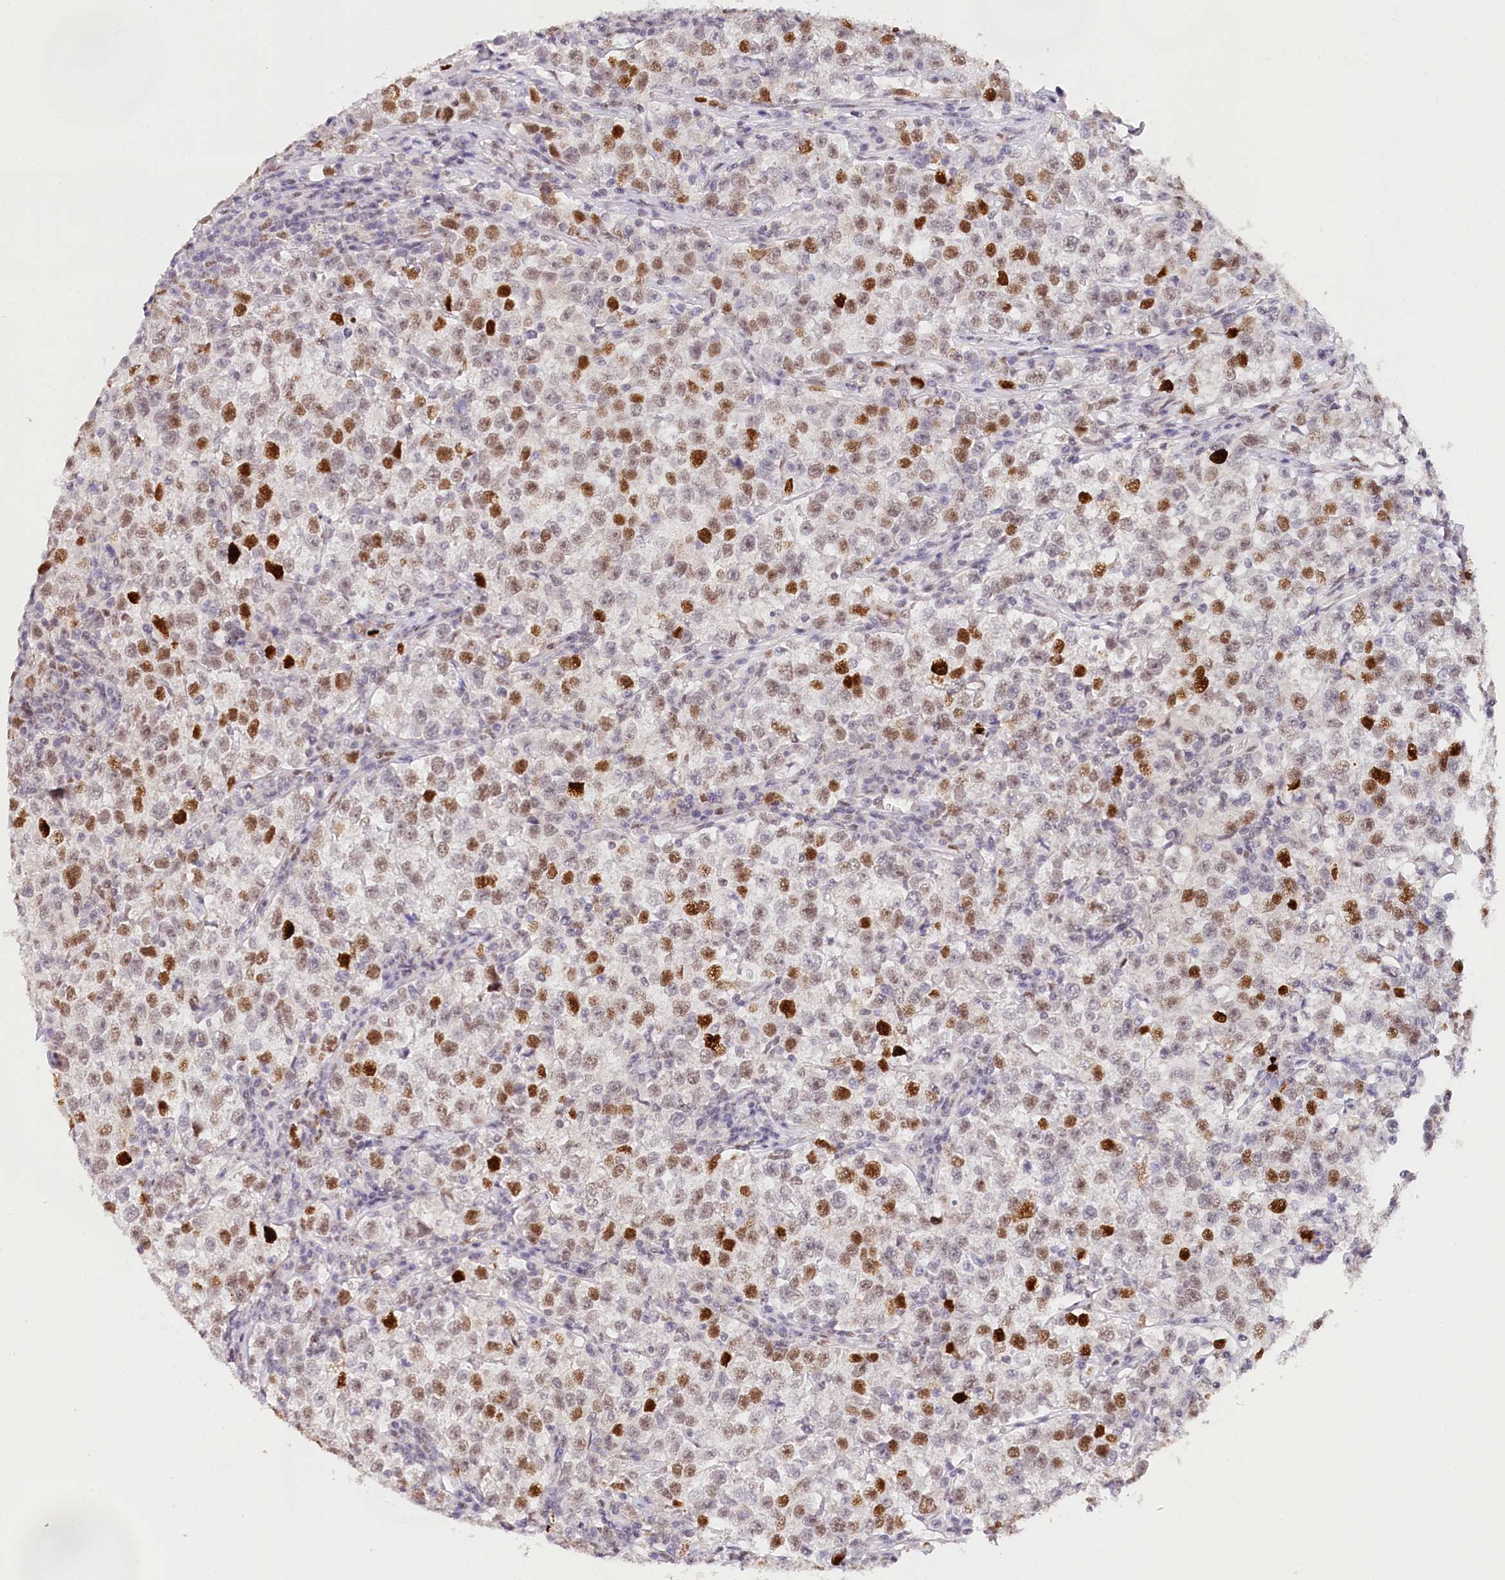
{"staining": {"intensity": "strong", "quantity": "25%-75%", "location": "nuclear"}, "tissue": "testis cancer", "cell_type": "Tumor cells", "image_type": "cancer", "snomed": [{"axis": "morphology", "description": "Normal tissue, NOS"}, {"axis": "morphology", "description": "Seminoma, NOS"}, {"axis": "topography", "description": "Testis"}], "caption": "DAB (3,3'-diaminobenzidine) immunohistochemical staining of seminoma (testis) reveals strong nuclear protein expression in approximately 25%-75% of tumor cells.", "gene": "TP53", "patient": {"sex": "male", "age": 43}}